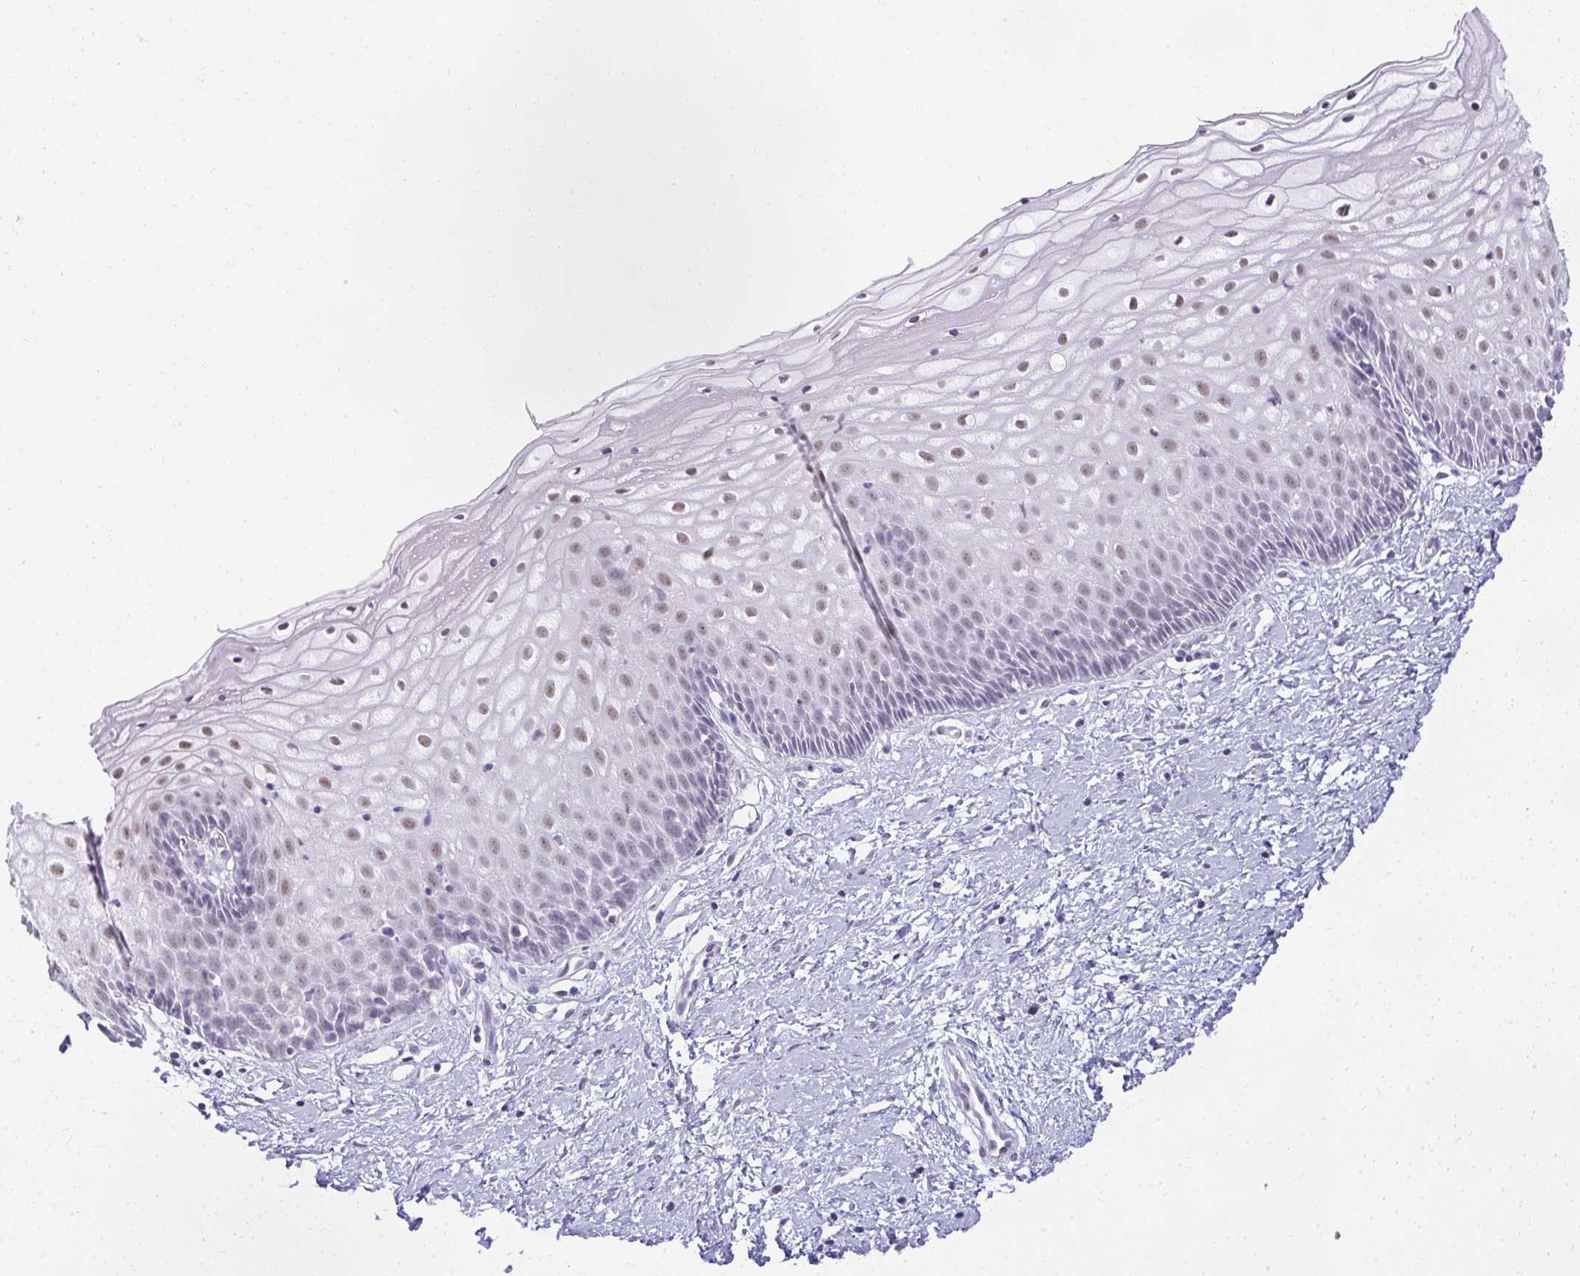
{"staining": {"intensity": "negative", "quantity": "none", "location": "none"}, "tissue": "cervix", "cell_type": "Glandular cells", "image_type": "normal", "snomed": [{"axis": "morphology", "description": "Normal tissue, NOS"}, {"axis": "topography", "description": "Cervix"}], "caption": "Image shows no significant protein positivity in glandular cells of unremarkable cervix. (DAB immunohistochemistry (IHC), high magnification).", "gene": "PLA2G1B", "patient": {"sex": "female", "age": 36}}